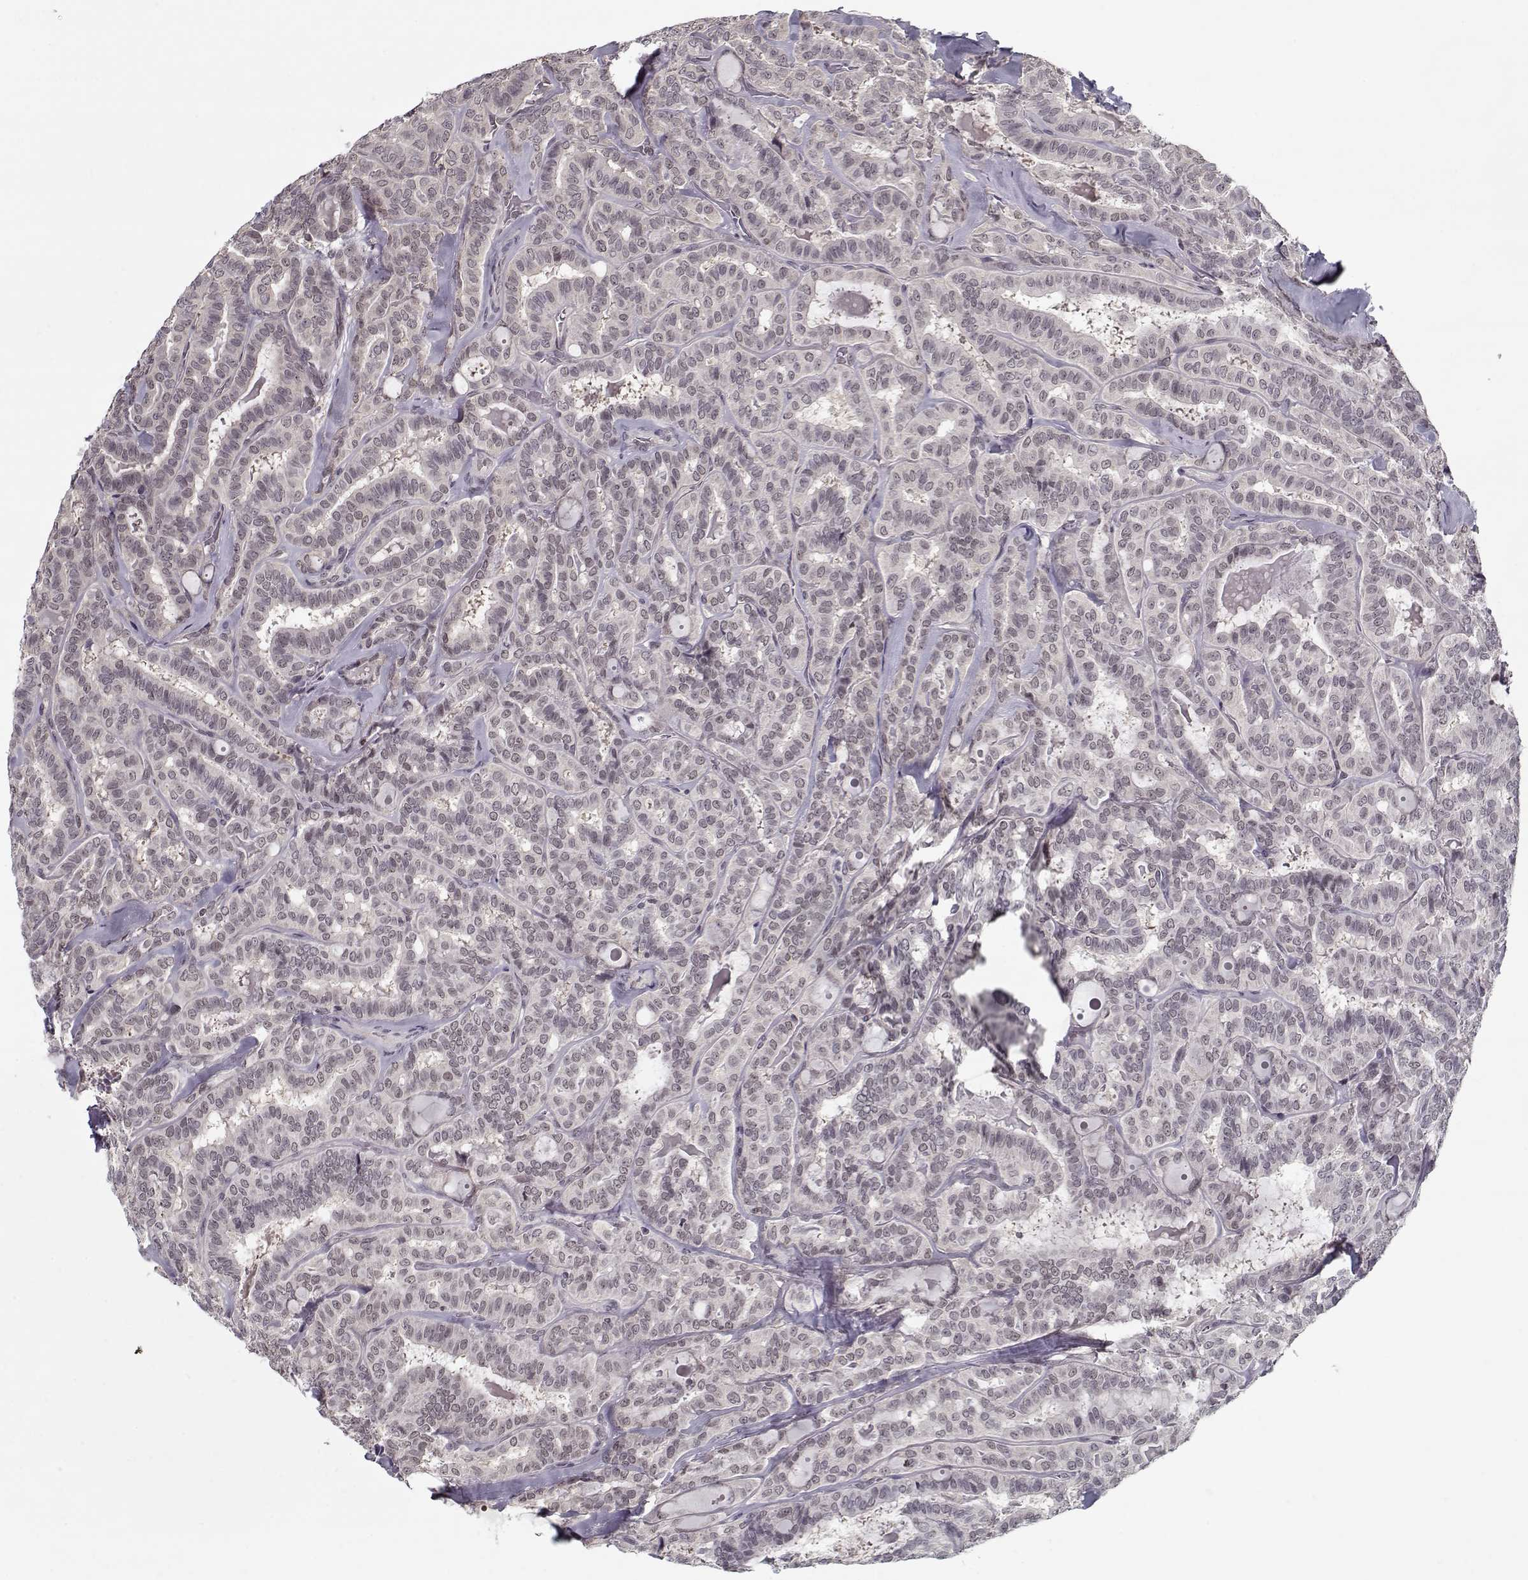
{"staining": {"intensity": "negative", "quantity": "none", "location": "none"}, "tissue": "thyroid cancer", "cell_type": "Tumor cells", "image_type": "cancer", "snomed": [{"axis": "morphology", "description": "Papillary adenocarcinoma, NOS"}, {"axis": "topography", "description": "Thyroid gland"}], "caption": "An IHC photomicrograph of papillary adenocarcinoma (thyroid) is shown. There is no staining in tumor cells of papillary adenocarcinoma (thyroid).", "gene": "TESPA1", "patient": {"sex": "female", "age": 39}}